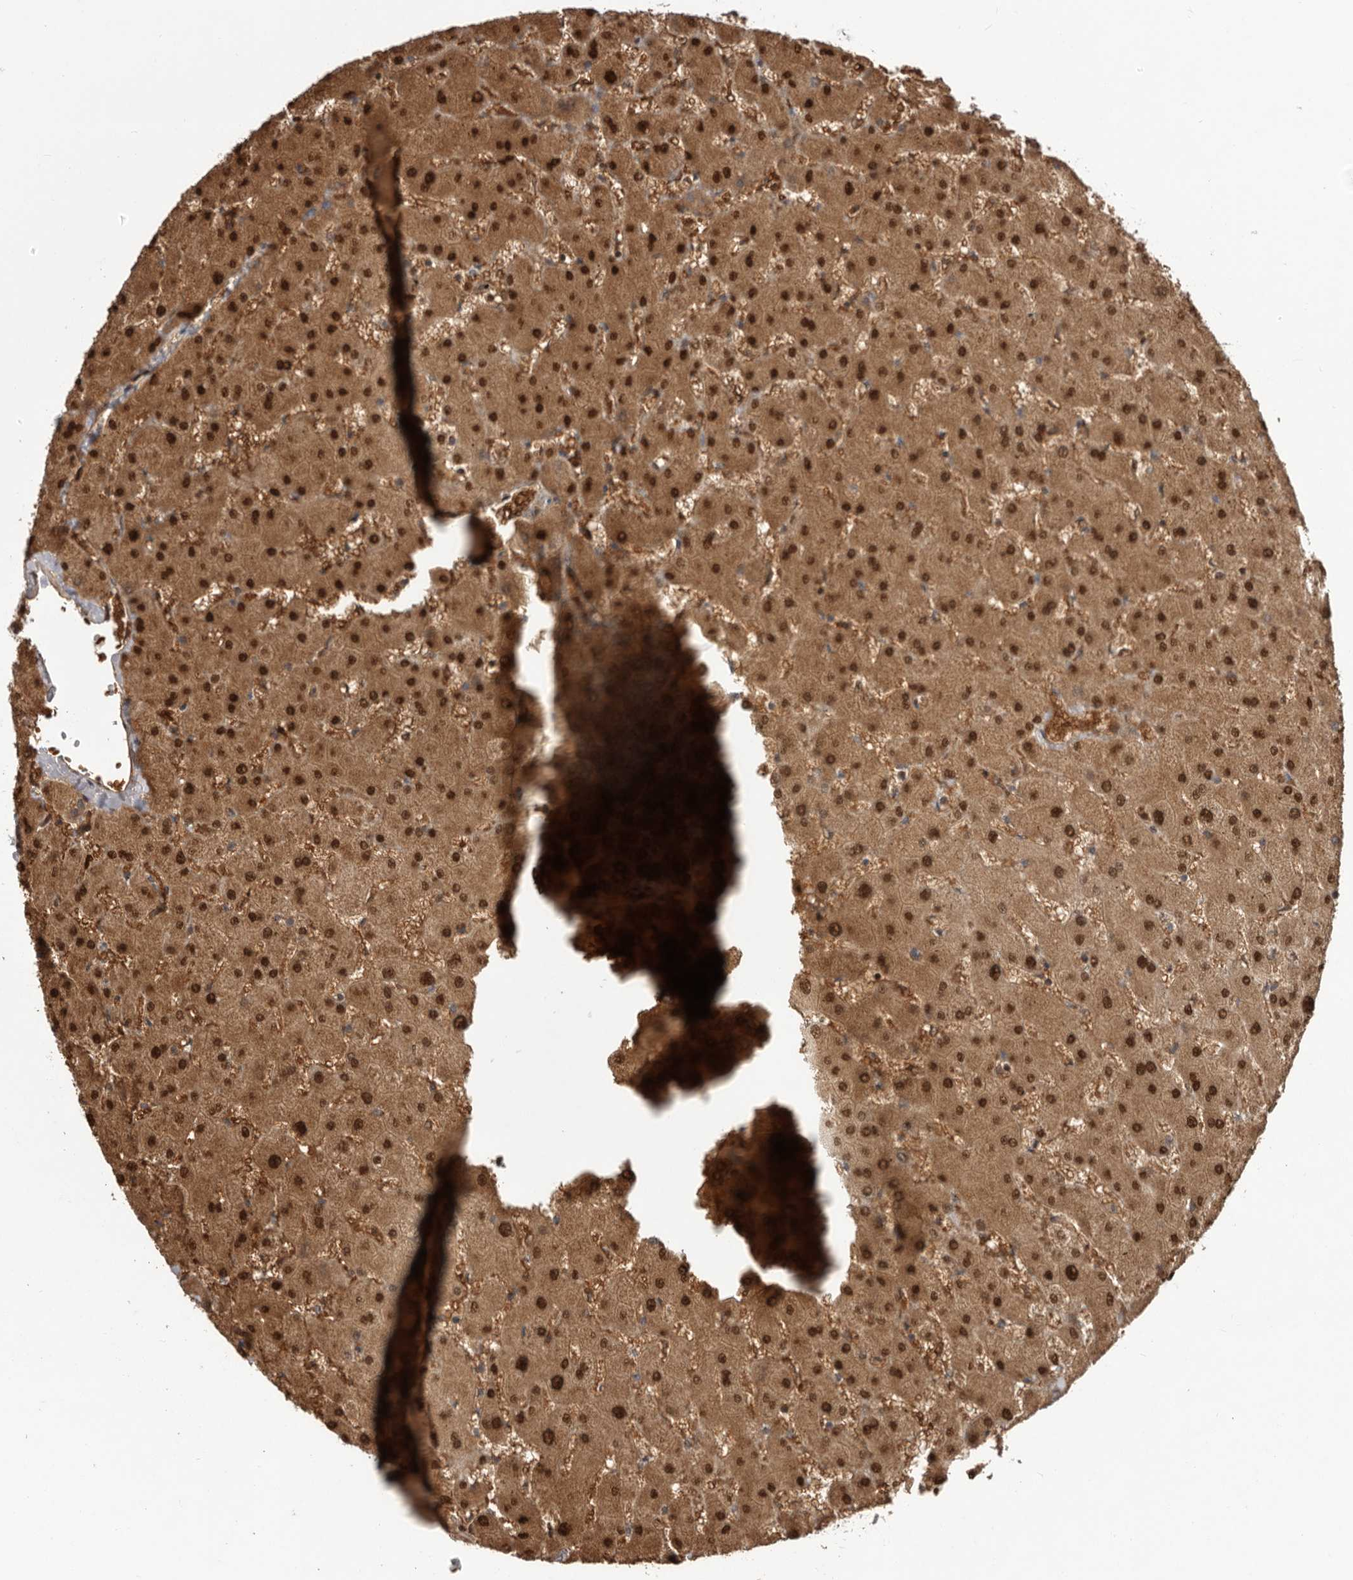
{"staining": {"intensity": "weak", "quantity": "25%-75%", "location": "cytoplasmic/membranous"}, "tissue": "liver", "cell_type": "Cholangiocytes", "image_type": "normal", "snomed": [{"axis": "morphology", "description": "Normal tissue, NOS"}, {"axis": "topography", "description": "Liver"}], "caption": "The image reveals staining of benign liver, revealing weak cytoplasmic/membranous protein expression (brown color) within cholangiocytes. Nuclei are stained in blue.", "gene": "TNR", "patient": {"sex": "female", "age": 63}}